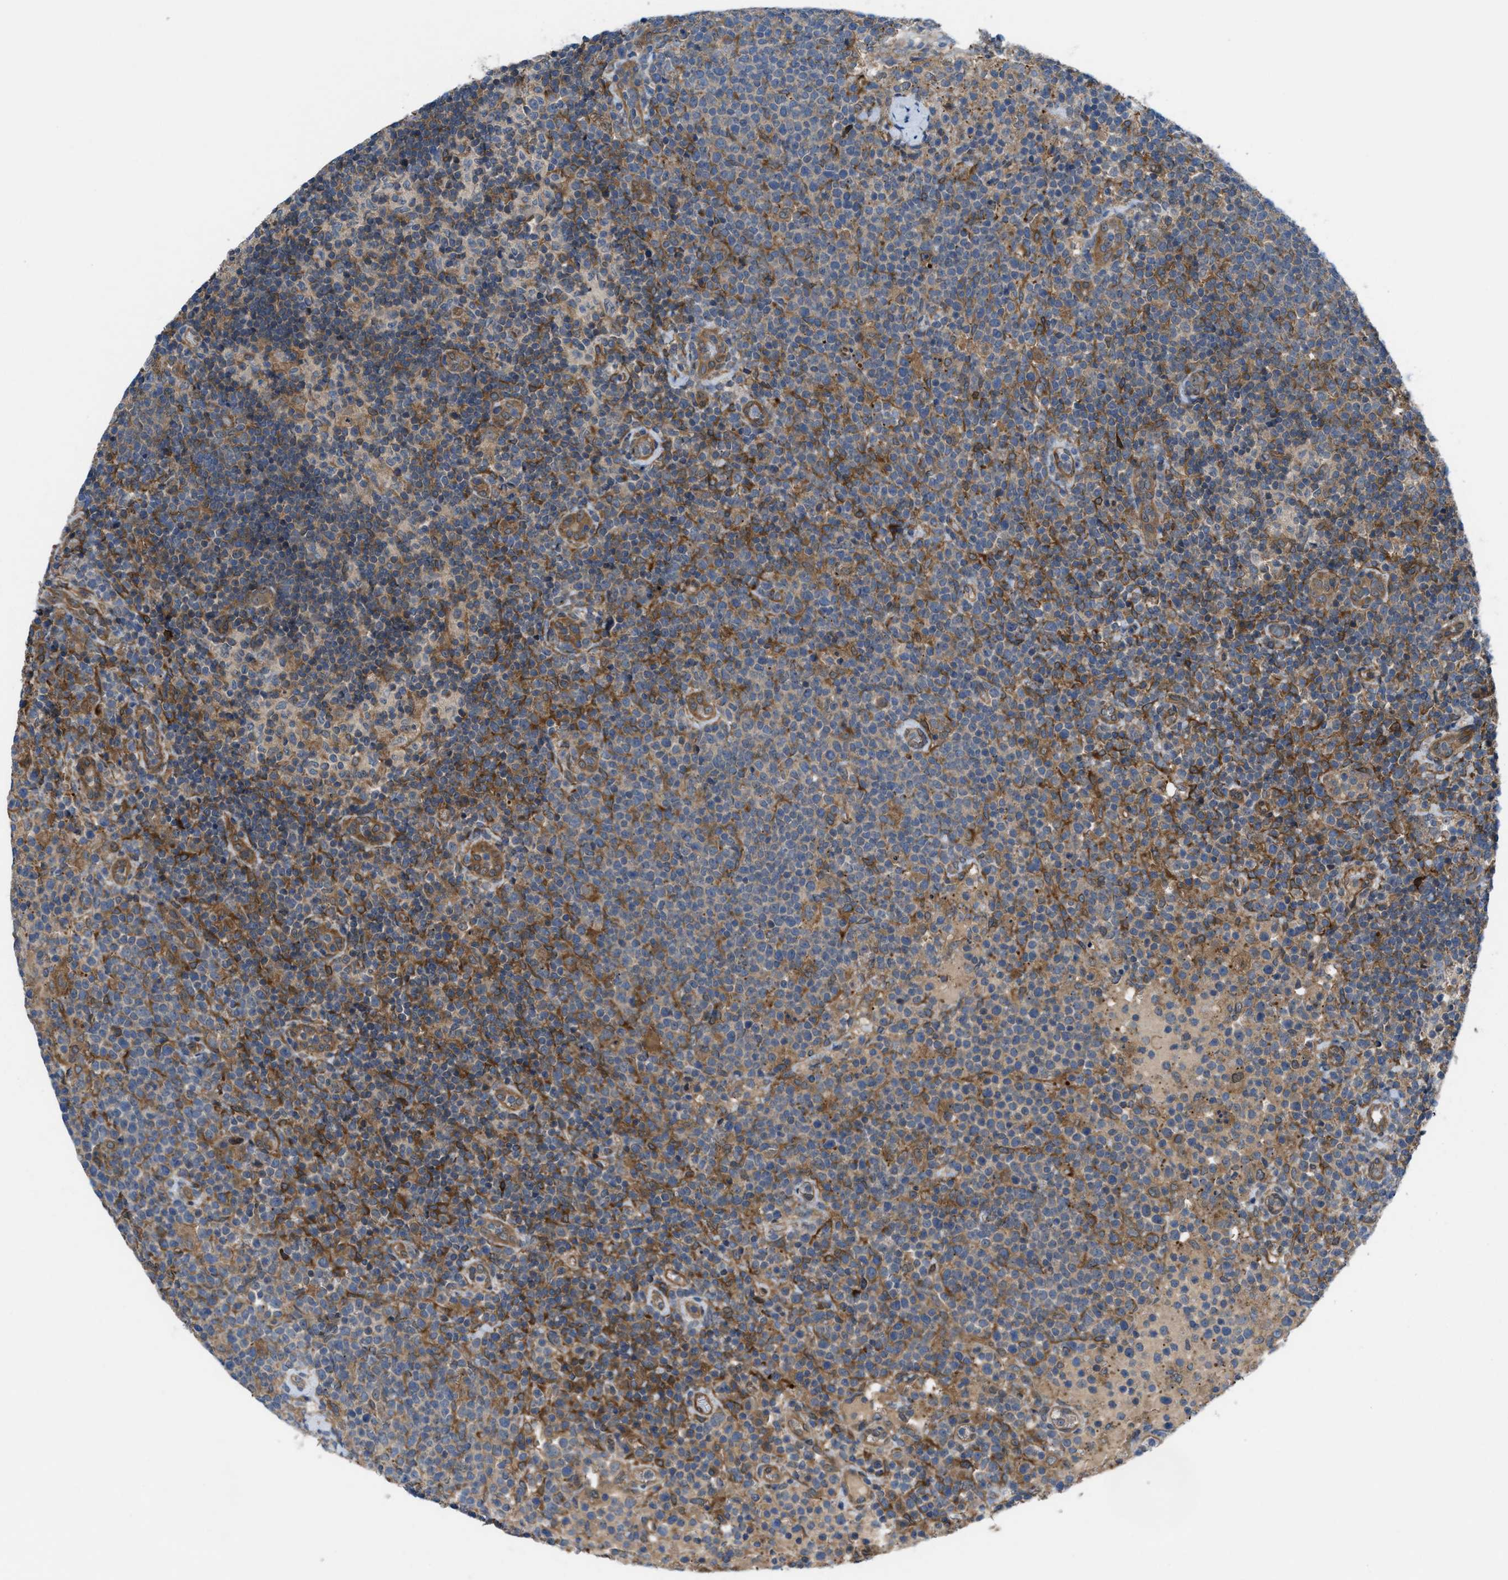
{"staining": {"intensity": "moderate", "quantity": "25%-75%", "location": "cytoplasmic/membranous"}, "tissue": "lymphoma", "cell_type": "Tumor cells", "image_type": "cancer", "snomed": [{"axis": "morphology", "description": "Malignant lymphoma, non-Hodgkin's type, High grade"}, {"axis": "topography", "description": "Lymph node"}], "caption": "Moderate cytoplasmic/membranous protein positivity is appreciated in about 25%-75% of tumor cells in malignant lymphoma, non-Hodgkin's type (high-grade). Nuclei are stained in blue.", "gene": "BAZ2B", "patient": {"sex": "male", "age": 61}}